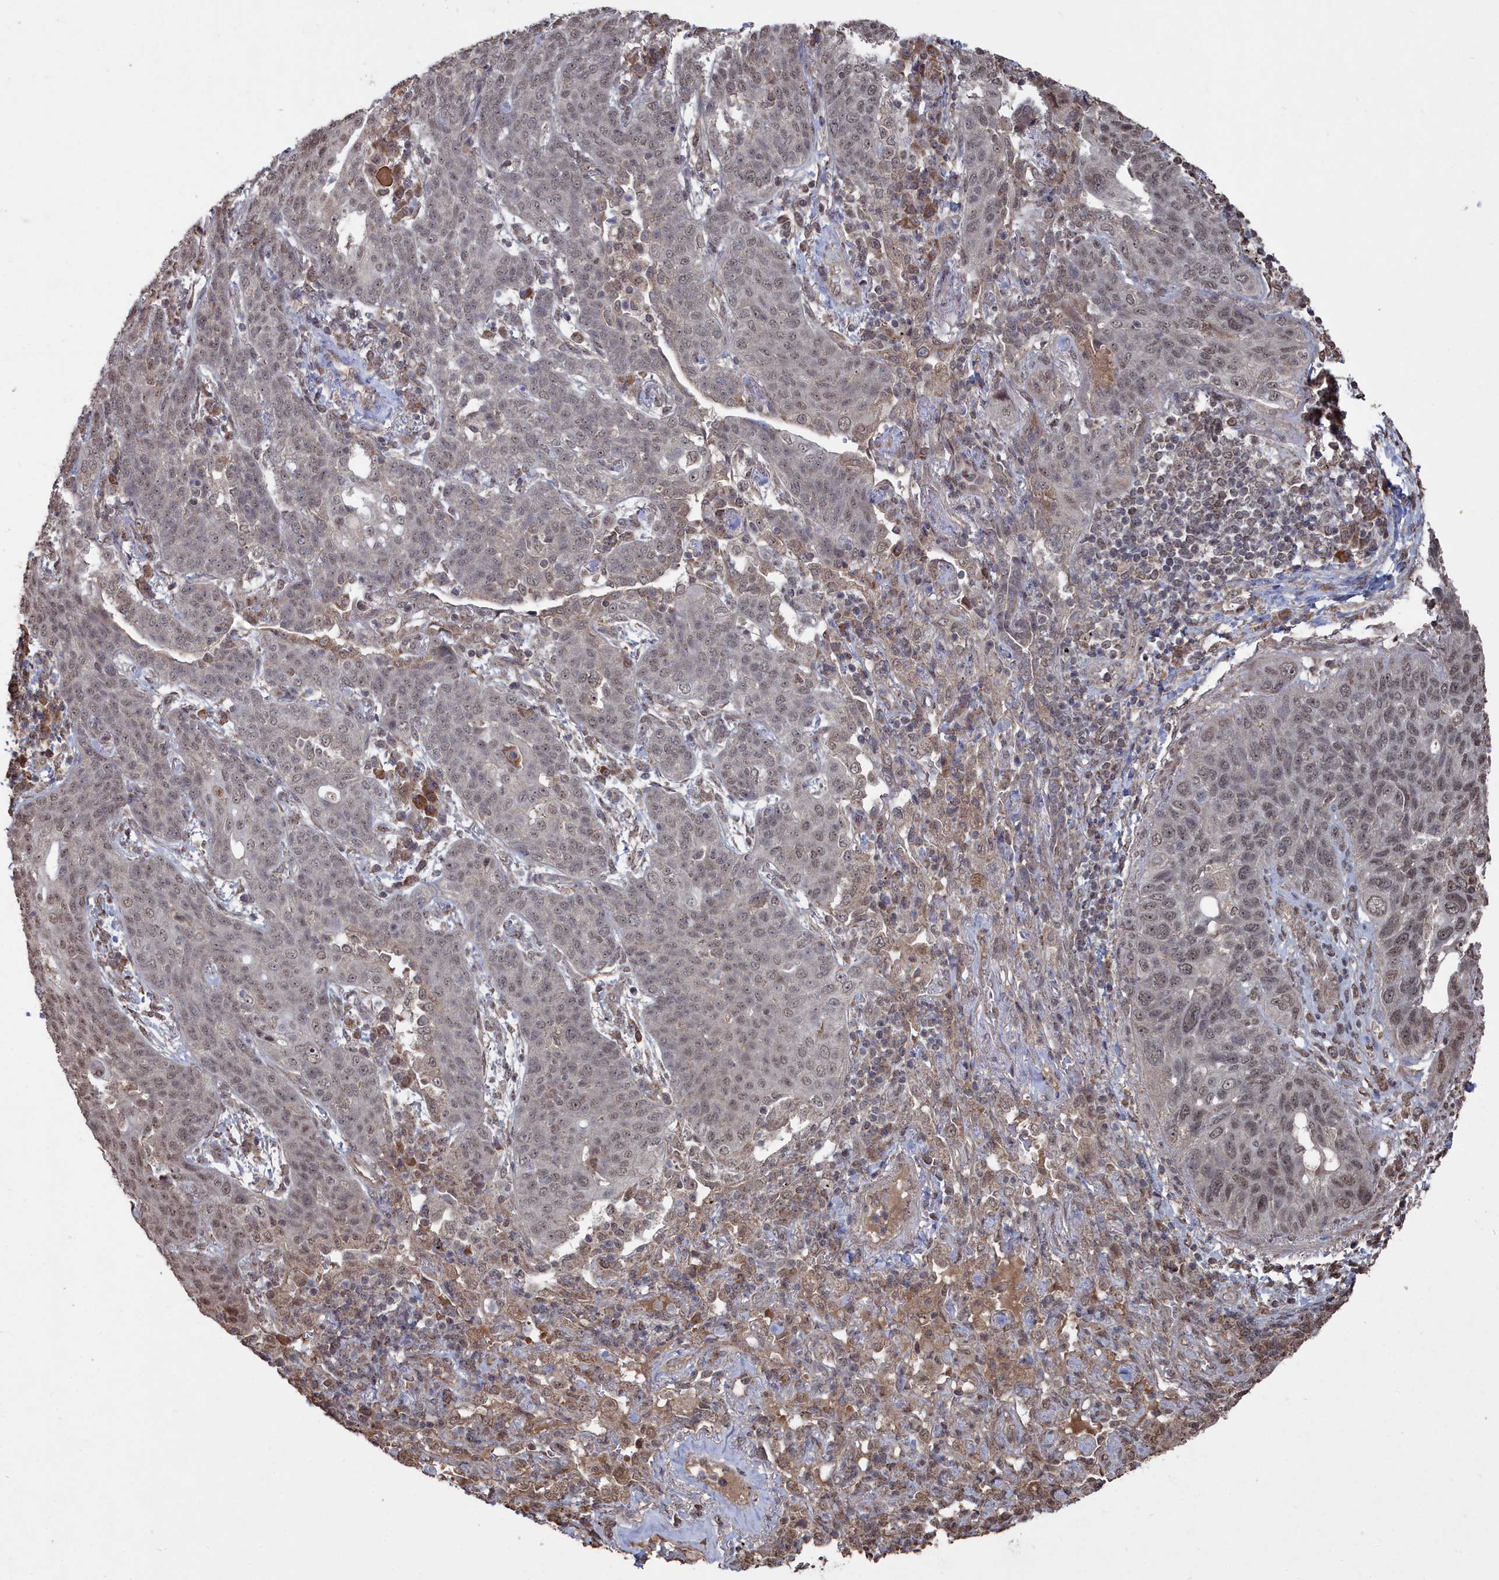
{"staining": {"intensity": "weak", "quantity": ">75%", "location": "nuclear"}, "tissue": "lung cancer", "cell_type": "Tumor cells", "image_type": "cancer", "snomed": [{"axis": "morphology", "description": "Squamous cell carcinoma, NOS"}, {"axis": "topography", "description": "Lung"}], "caption": "Brown immunohistochemical staining in human lung cancer (squamous cell carcinoma) exhibits weak nuclear expression in about >75% of tumor cells.", "gene": "CCNP", "patient": {"sex": "female", "age": 70}}